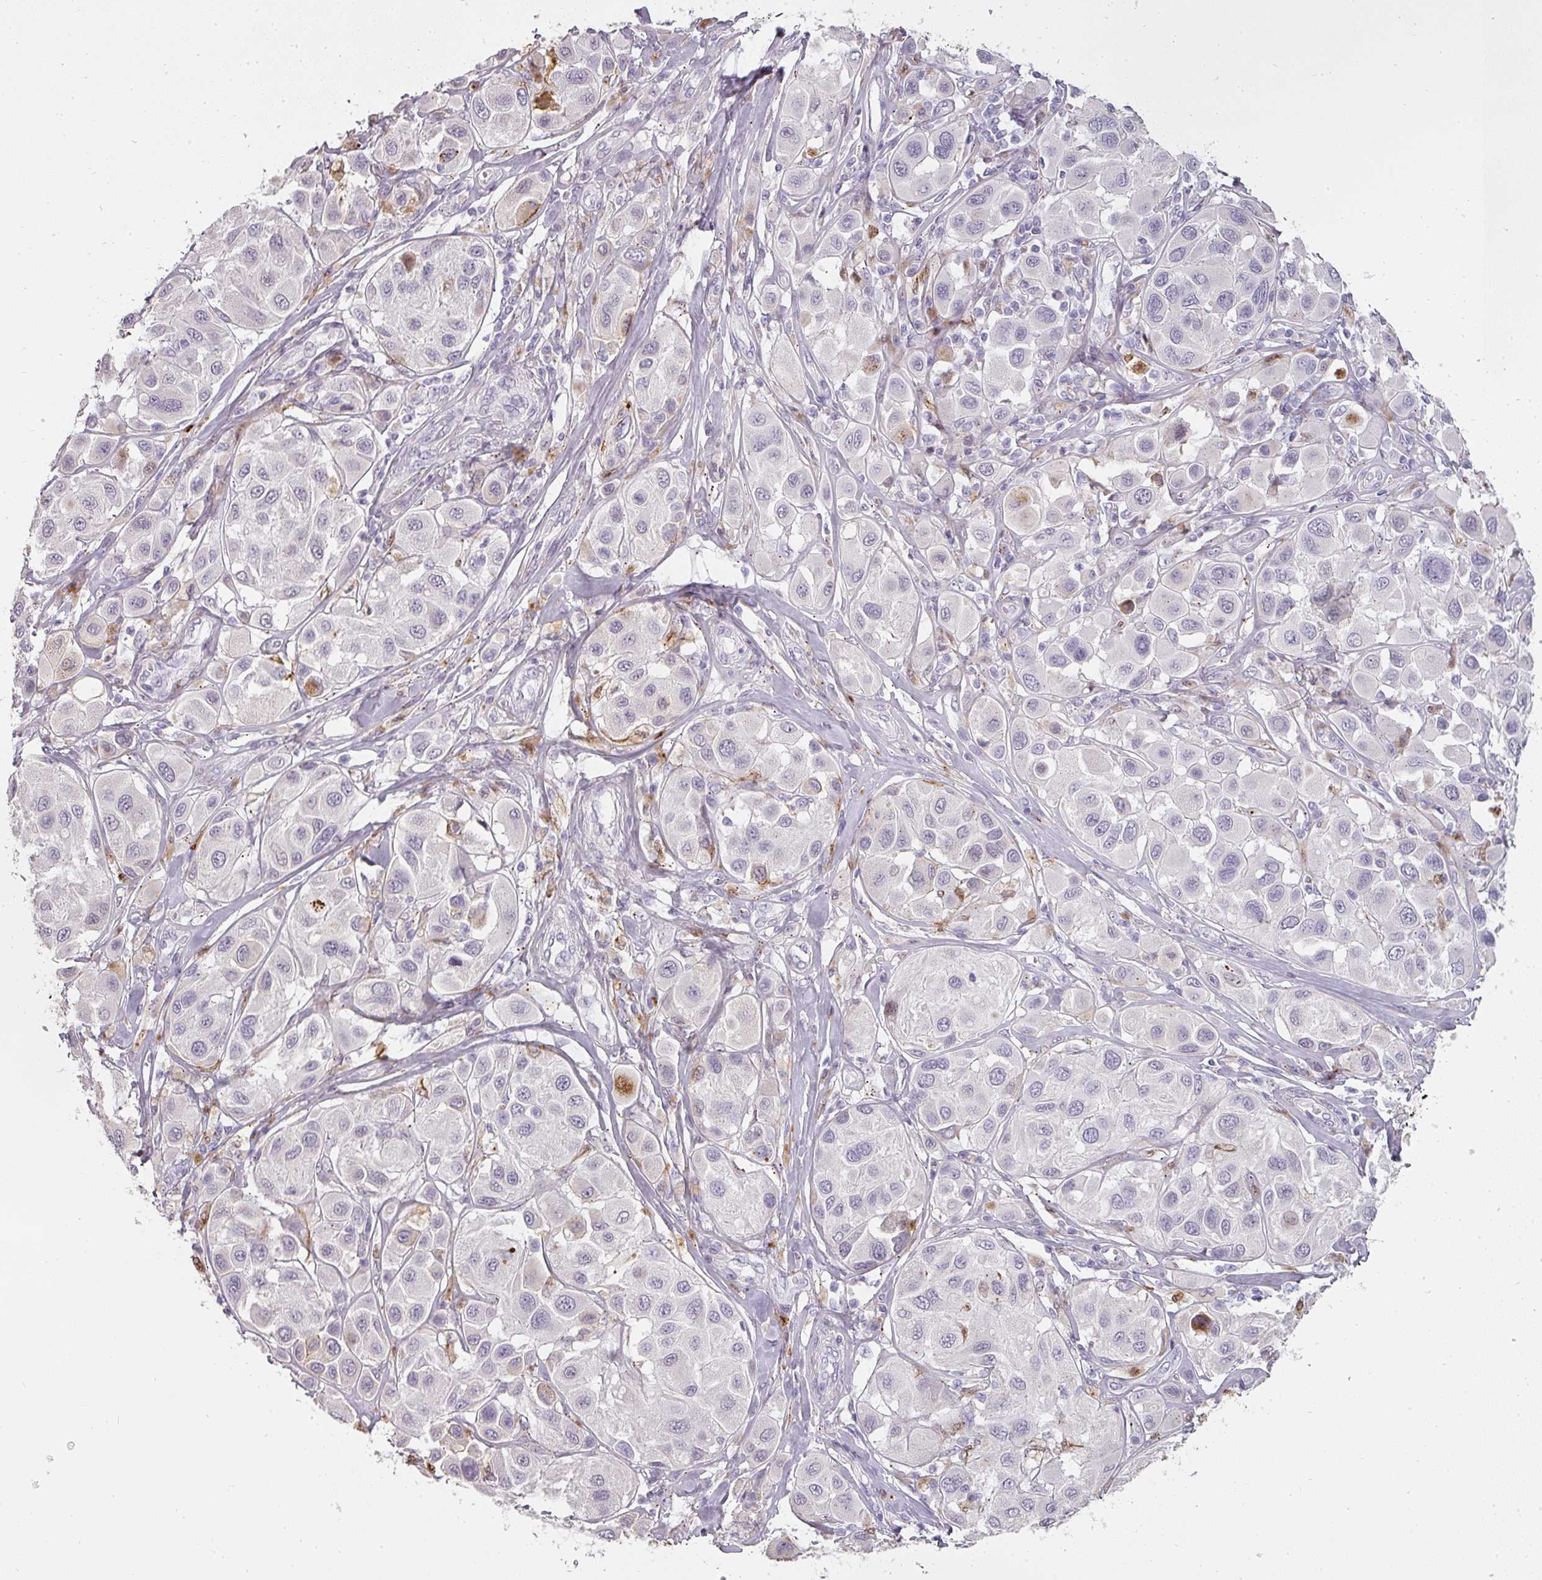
{"staining": {"intensity": "negative", "quantity": "none", "location": "none"}, "tissue": "melanoma", "cell_type": "Tumor cells", "image_type": "cancer", "snomed": [{"axis": "morphology", "description": "Malignant melanoma, Metastatic site"}, {"axis": "topography", "description": "Skin"}], "caption": "Immunohistochemistry photomicrograph of neoplastic tissue: malignant melanoma (metastatic site) stained with DAB shows no significant protein positivity in tumor cells.", "gene": "BIK", "patient": {"sex": "male", "age": 41}}